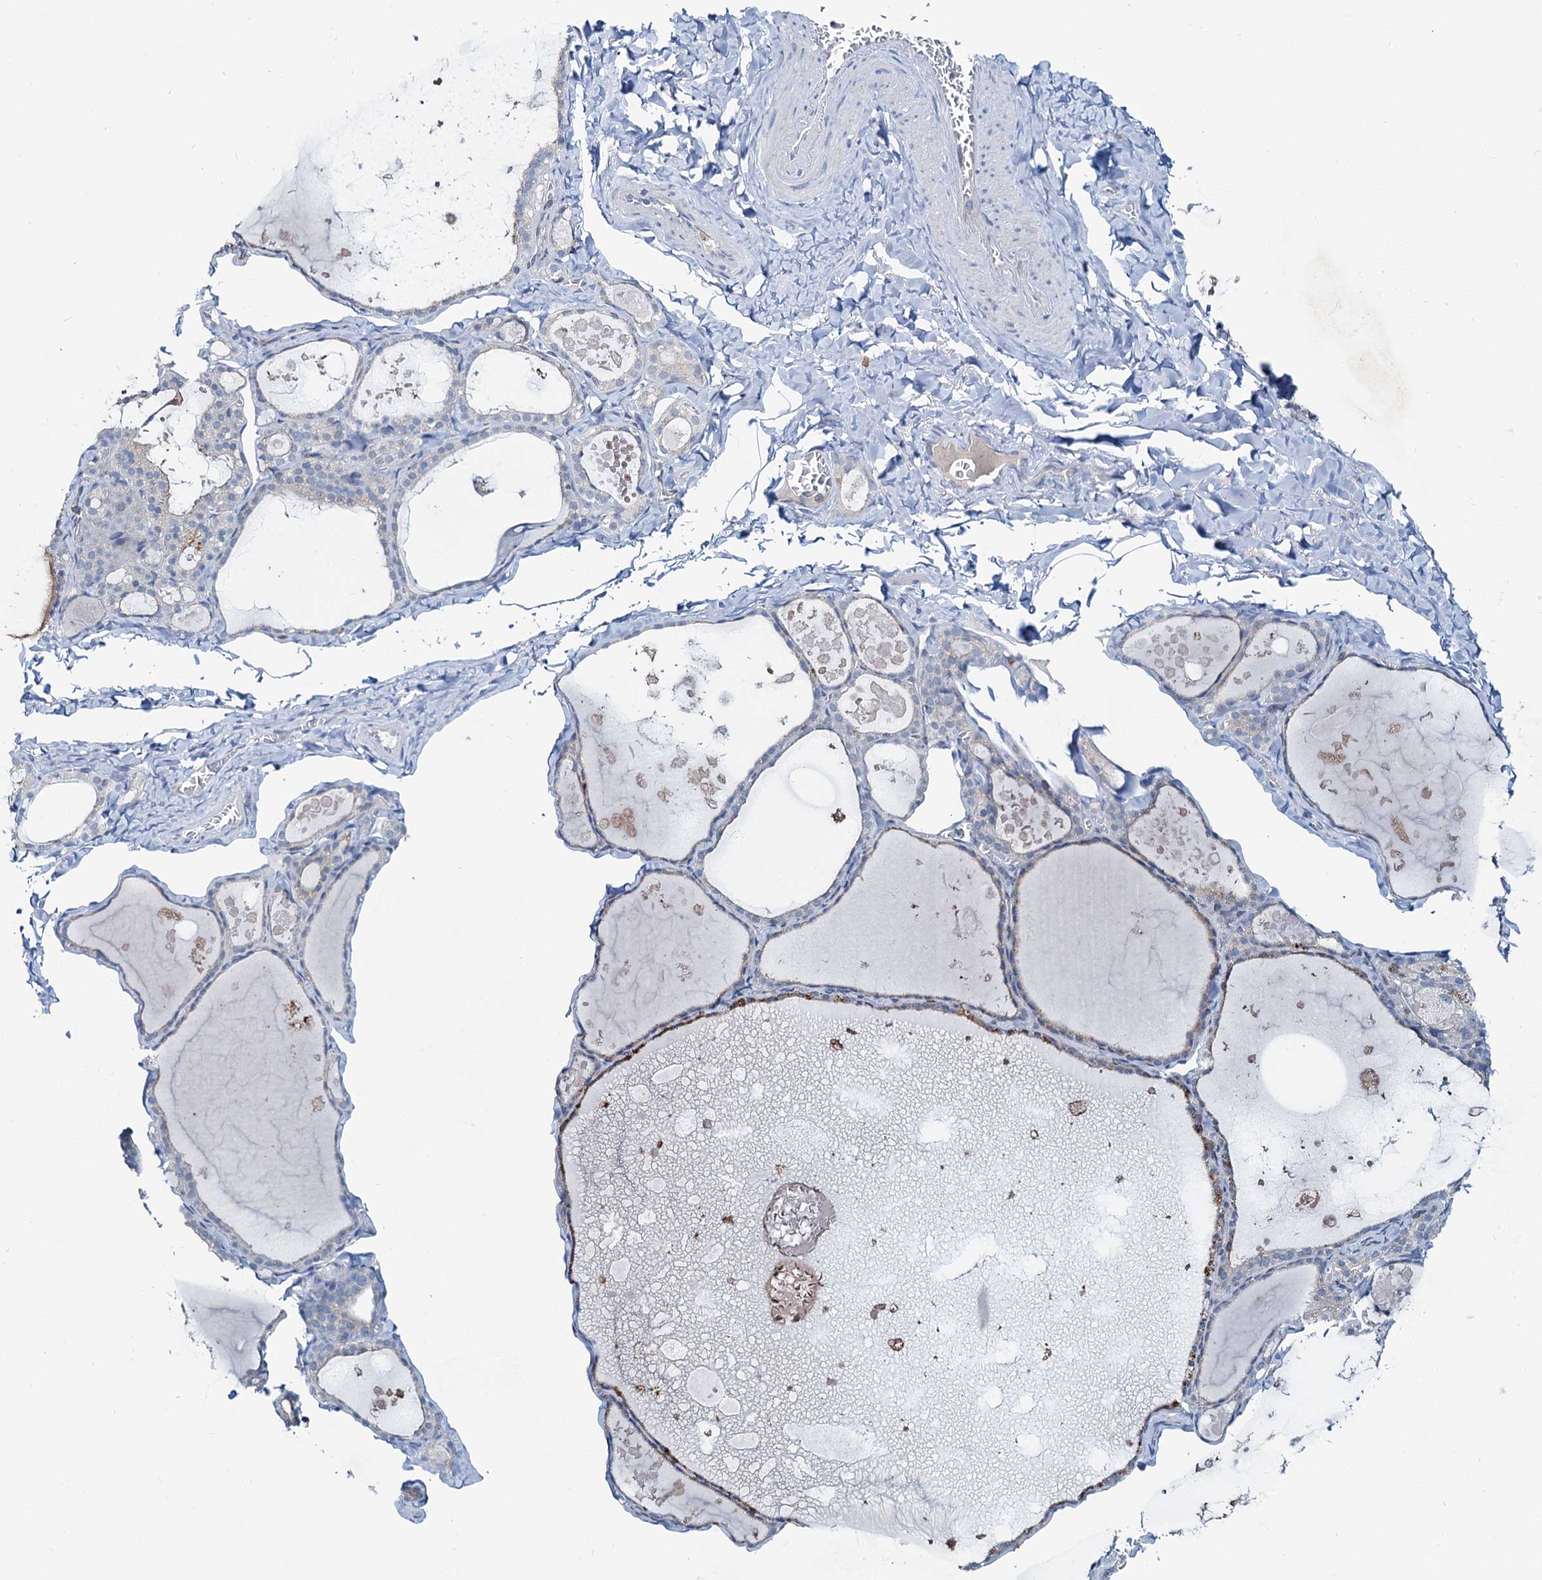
{"staining": {"intensity": "negative", "quantity": "none", "location": "none"}, "tissue": "thyroid gland", "cell_type": "Glandular cells", "image_type": "normal", "snomed": [{"axis": "morphology", "description": "Normal tissue, NOS"}, {"axis": "topography", "description": "Thyroid gland"}], "caption": "This is an immunohistochemistry (IHC) photomicrograph of benign human thyroid gland. There is no staining in glandular cells.", "gene": "ASTE1", "patient": {"sex": "male", "age": 56}}